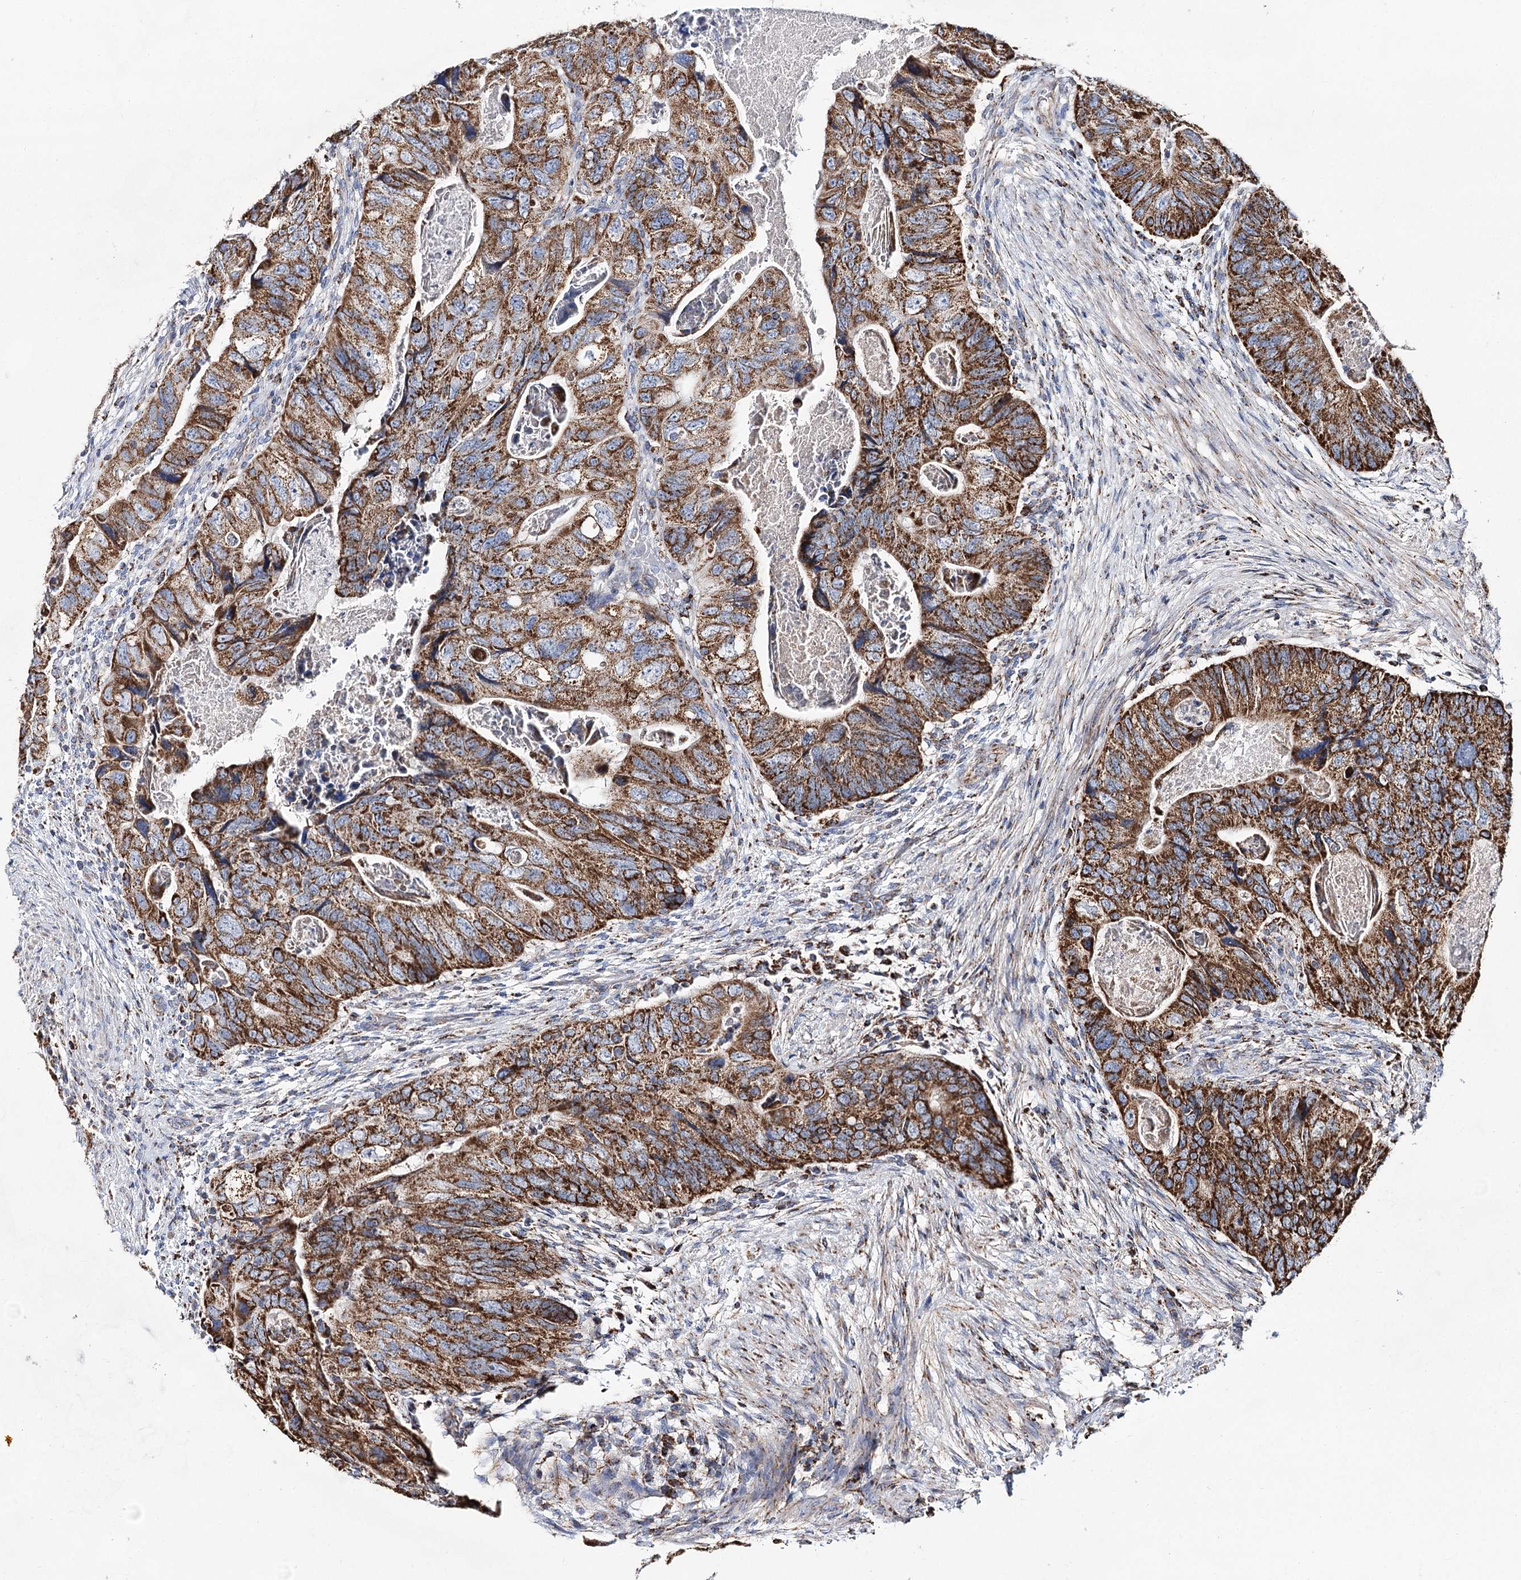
{"staining": {"intensity": "strong", "quantity": ">75%", "location": "cytoplasmic/membranous"}, "tissue": "colorectal cancer", "cell_type": "Tumor cells", "image_type": "cancer", "snomed": [{"axis": "morphology", "description": "Adenocarcinoma, NOS"}, {"axis": "topography", "description": "Rectum"}], "caption": "Immunohistochemistry (IHC) (DAB) staining of human colorectal cancer (adenocarcinoma) reveals strong cytoplasmic/membranous protein positivity in about >75% of tumor cells. (brown staining indicates protein expression, while blue staining denotes nuclei).", "gene": "NADK2", "patient": {"sex": "male", "age": 63}}